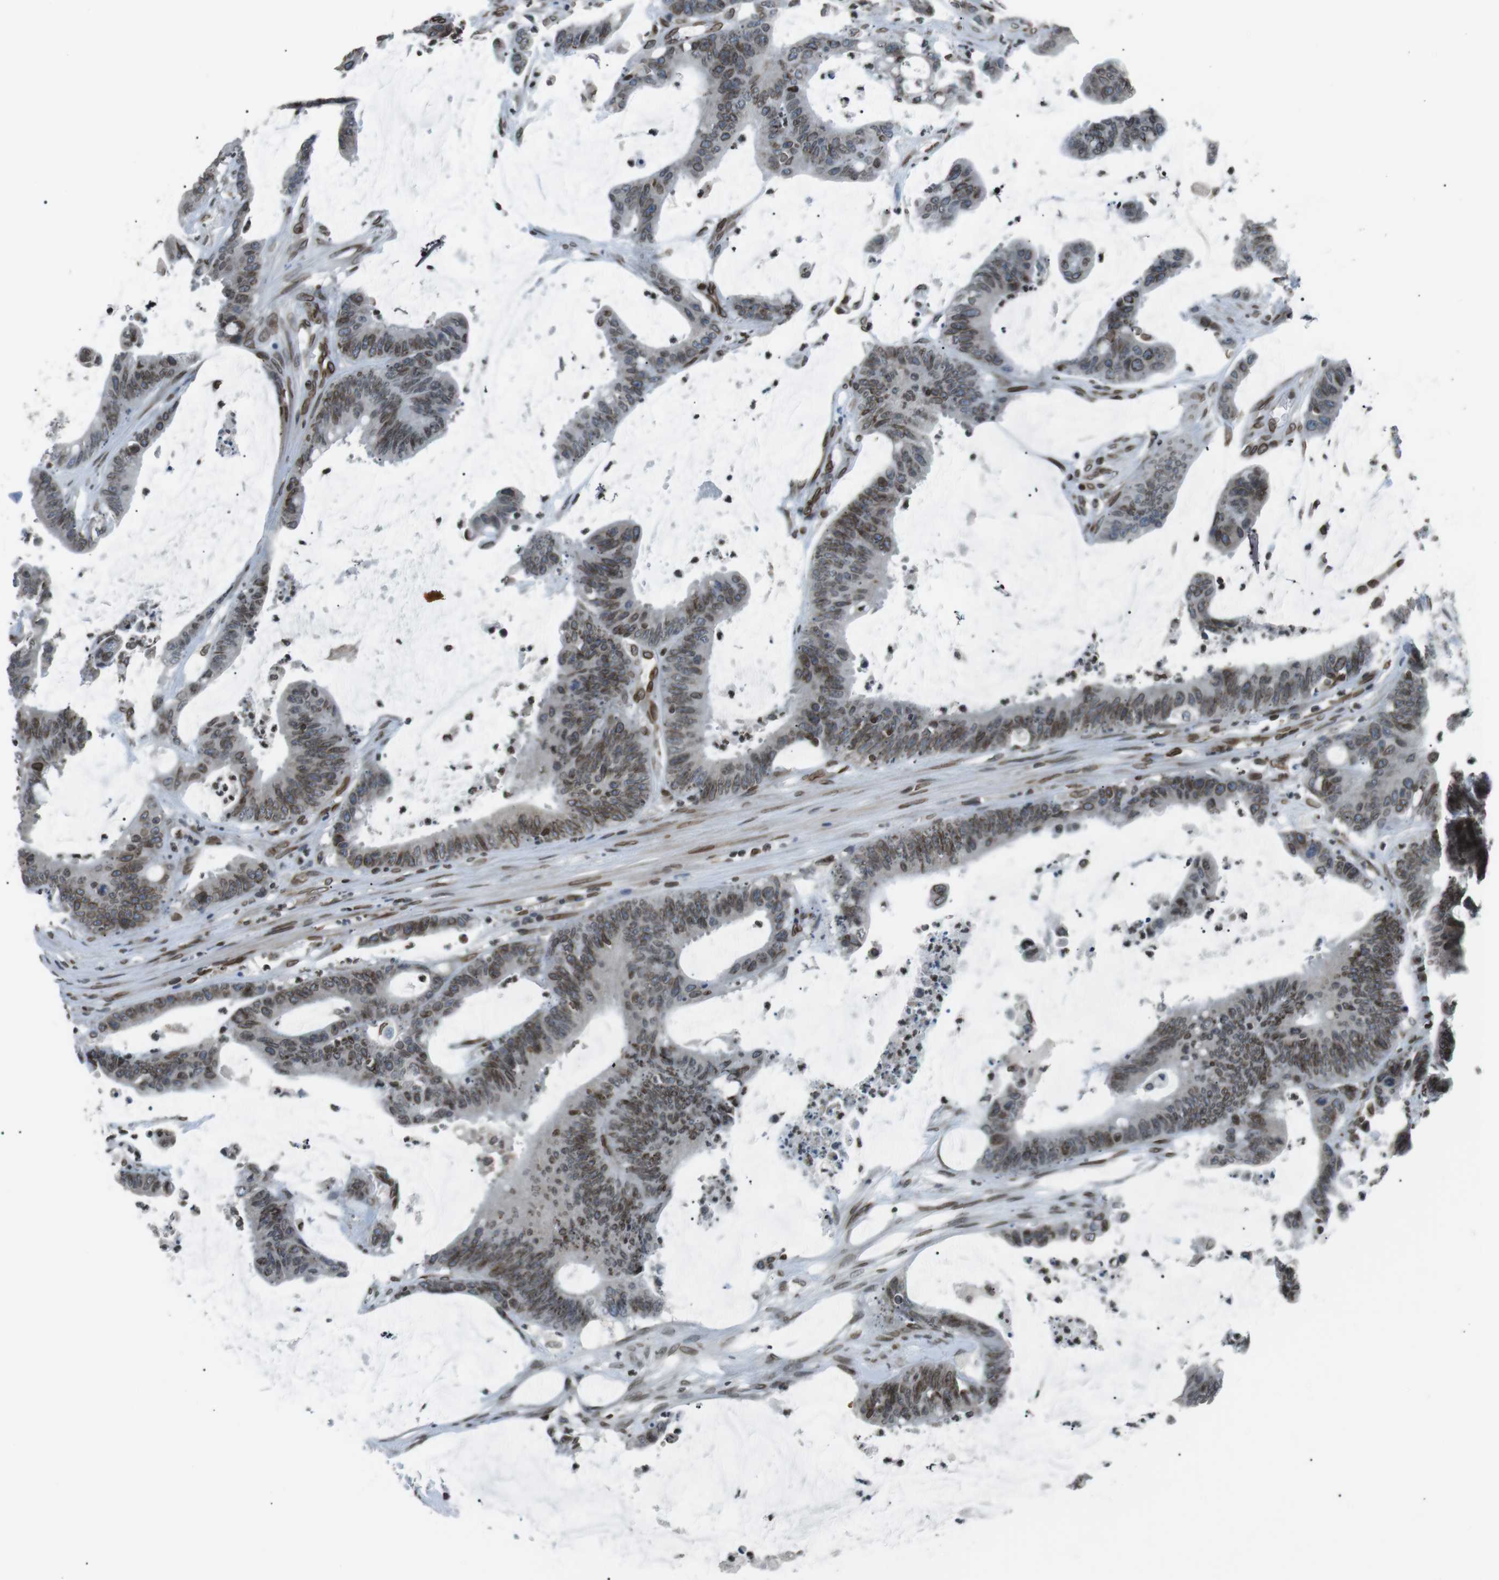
{"staining": {"intensity": "moderate", "quantity": ">75%", "location": "cytoplasmic/membranous,nuclear"}, "tissue": "colorectal cancer", "cell_type": "Tumor cells", "image_type": "cancer", "snomed": [{"axis": "morphology", "description": "Adenocarcinoma, NOS"}, {"axis": "topography", "description": "Rectum"}], "caption": "Colorectal adenocarcinoma stained for a protein (brown) exhibits moderate cytoplasmic/membranous and nuclear positive staining in approximately >75% of tumor cells.", "gene": "TMX4", "patient": {"sex": "female", "age": 66}}